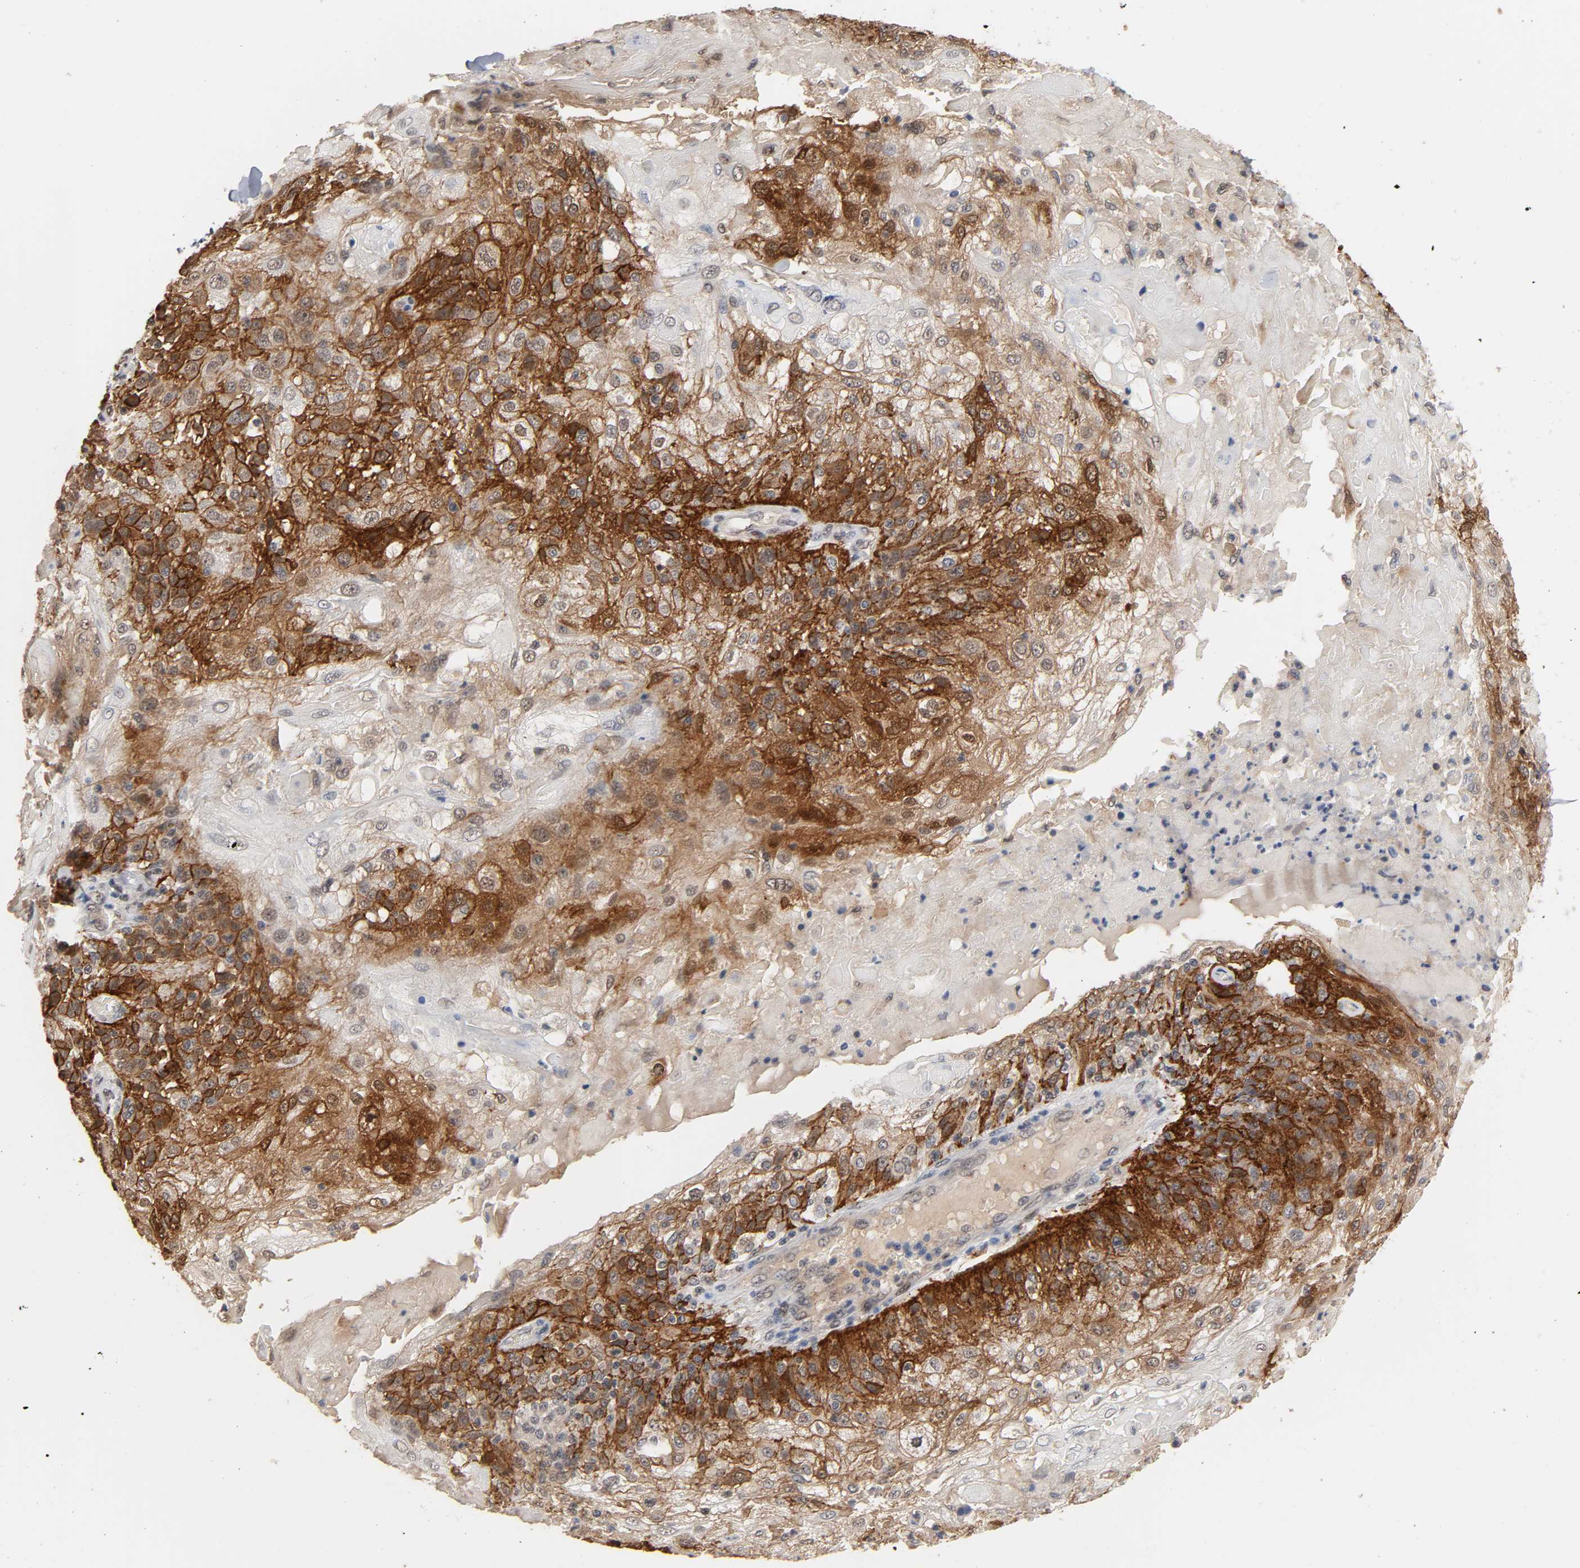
{"staining": {"intensity": "strong", "quantity": ">75%", "location": "cytoplasmic/membranous"}, "tissue": "skin cancer", "cell_type": "Tumor cells", "image_type": "cancer", "snomed": [{"axis": "morphology", "description": "Normal tissue, NOS"}, {"axis": "morphology", "description": "Squamous cell carcinoma, NOS"}, {"axis": "topography", "description": "Skin"}], "caption": "DAB (3,3'-diaminobenzidine) immunohistochemical staining of skin cancer demonstrates strong cytoplasmic/membranous protein expression in about >75% of tumor cells.", "gene": "HTR1E", "patient": {"sex": "female", "age": 83}}